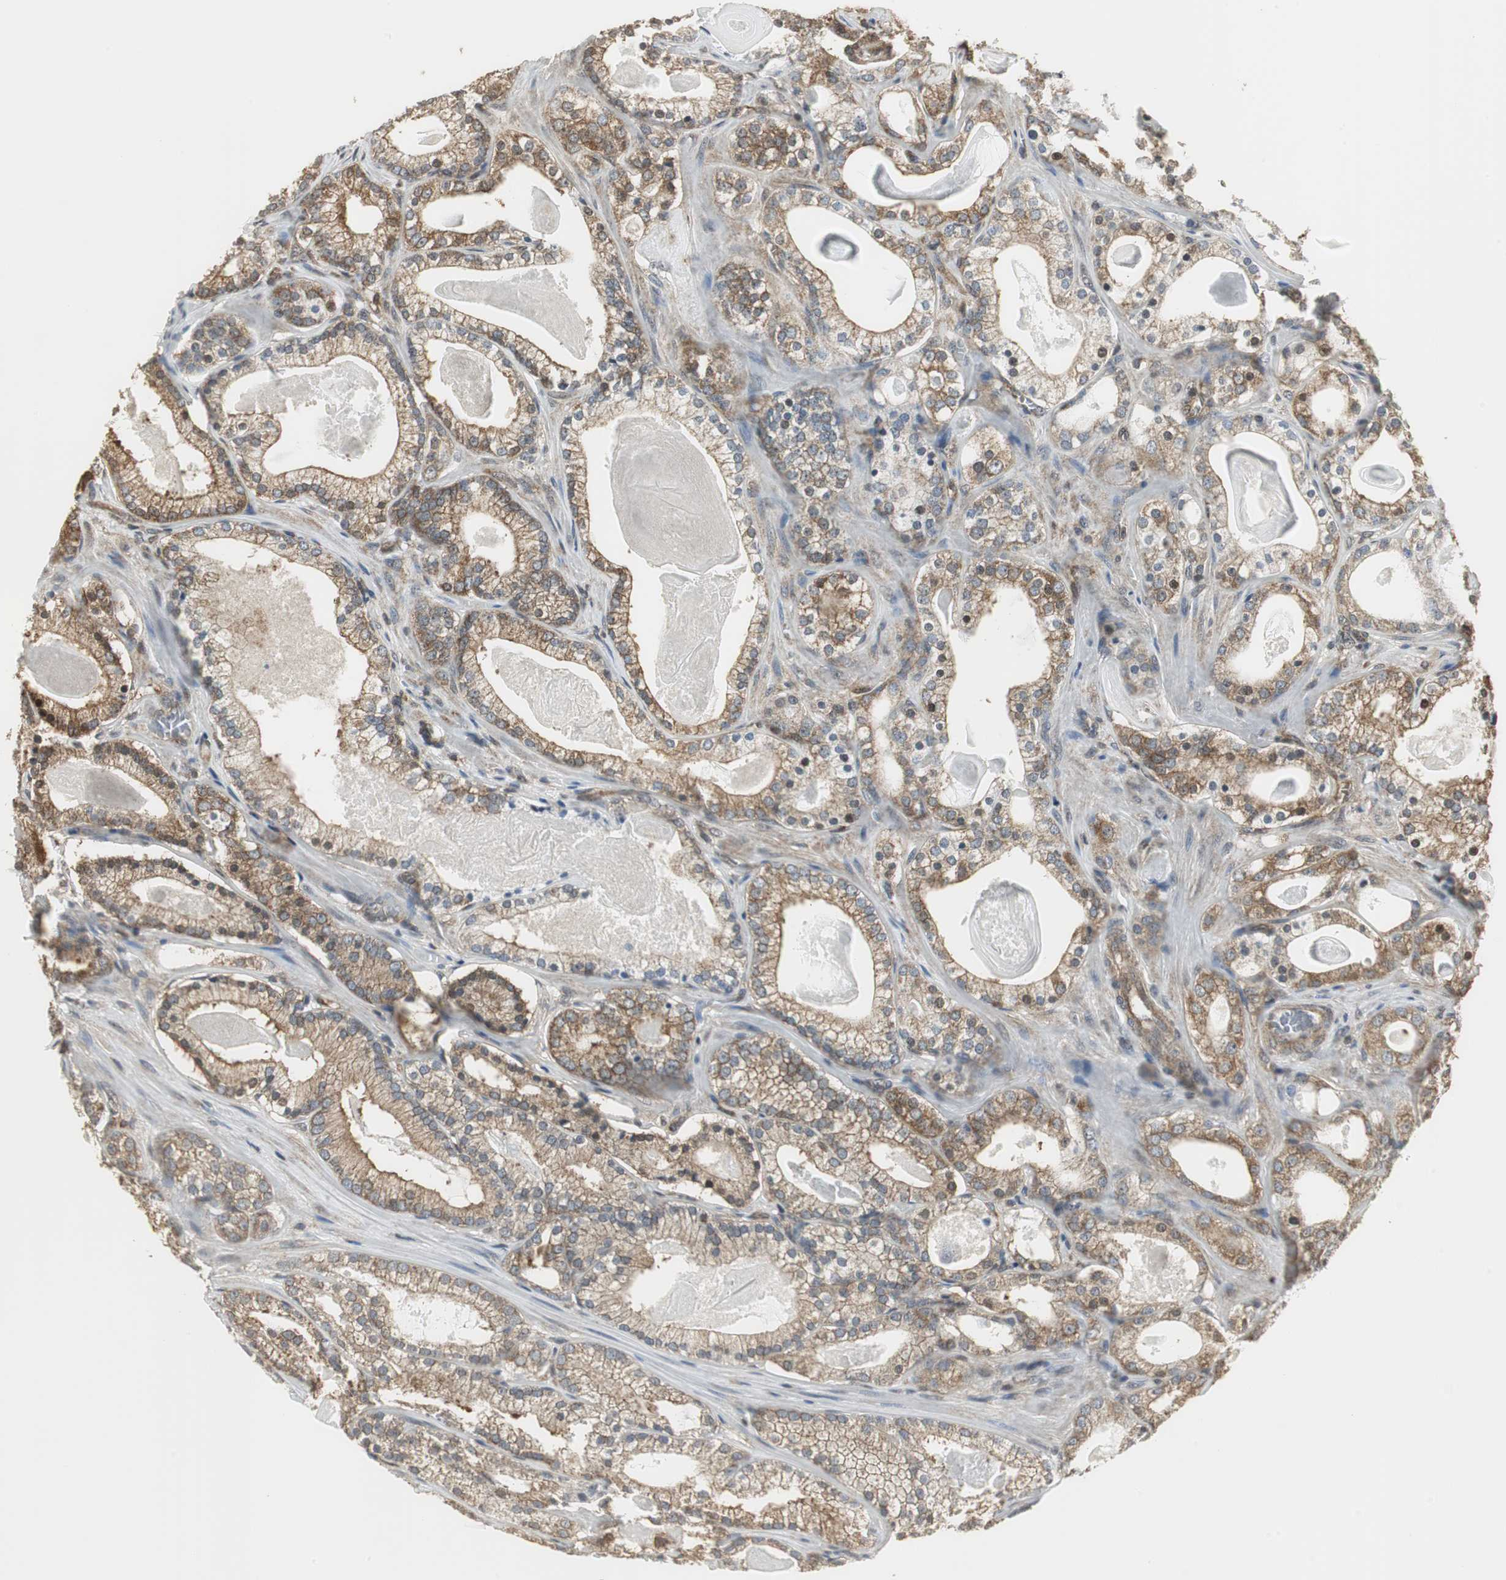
{"staining": {"intensity": "moderate", "quantity": ">75%", "location": "cytoplasmic/membranous"}, "tissue": "prostate cancer", "cell_type": "Tumor cells", "image_type": "cancer", "snomed": [{"axis": "morphology", "description": "Adenocarcinoma, Low grade"}, {"axis": "topography", "description": "Prostate"}], "caption": "Immunohistochemical staining of prostate cancer (adenocarcinoma (low-grade)) displays medium levels of moderate cytoplasmic/membranous protein staining in approximately >75% of tumor cells. Immunohistochemistry (ihc) stains the protein of interest in brown and the nuclei are stained blue.", "gene": "CCT5", "patient": {"sex": "male", "age": 59}}